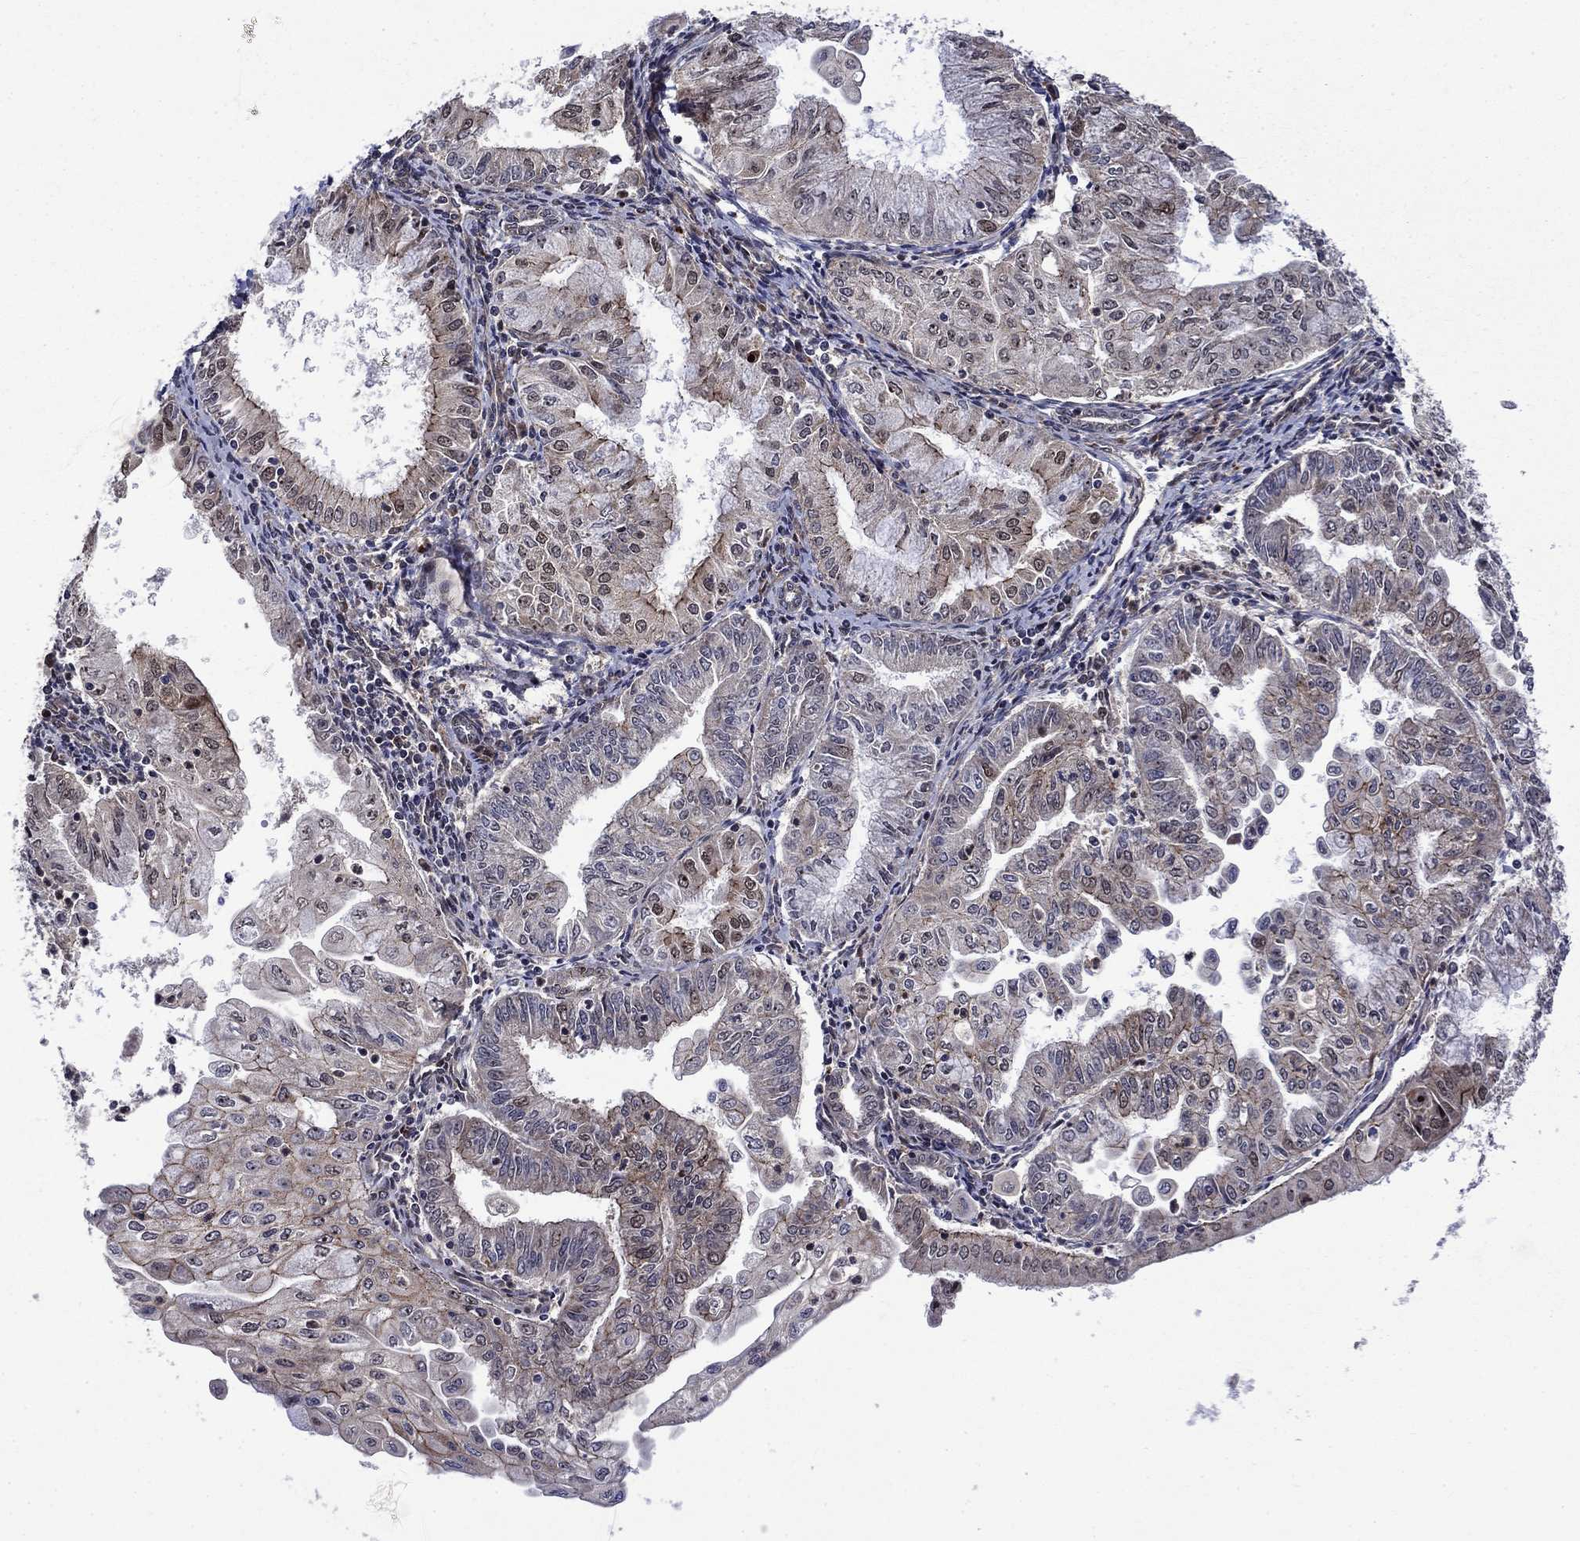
{"staining": {"intensity": "moderate", "quantity": "<25%", "location": "cytoplasmic/membranous,nuclear"}, "tissue": "endometrial cancer", "cell_type": "Tumor cells", "image_type": "cancer", "snomed": [{"axis": "morphology", "description": "Adenocarcinoma, NOS"}, {"axis": "topography", "description": "Endometrium"}], "caption": "Endometrial cancer (adenocarcinoma) was stained to show a protein in brown. There is low levels of moderate cytoplasmic/membranous and nuclear expression in about <25% of tumor cells. (DAB = brown stain, brightfield microscopy at high magnification).", "gene": "AGTPBP1", "patient": {"sex": "female", "age": 56}}